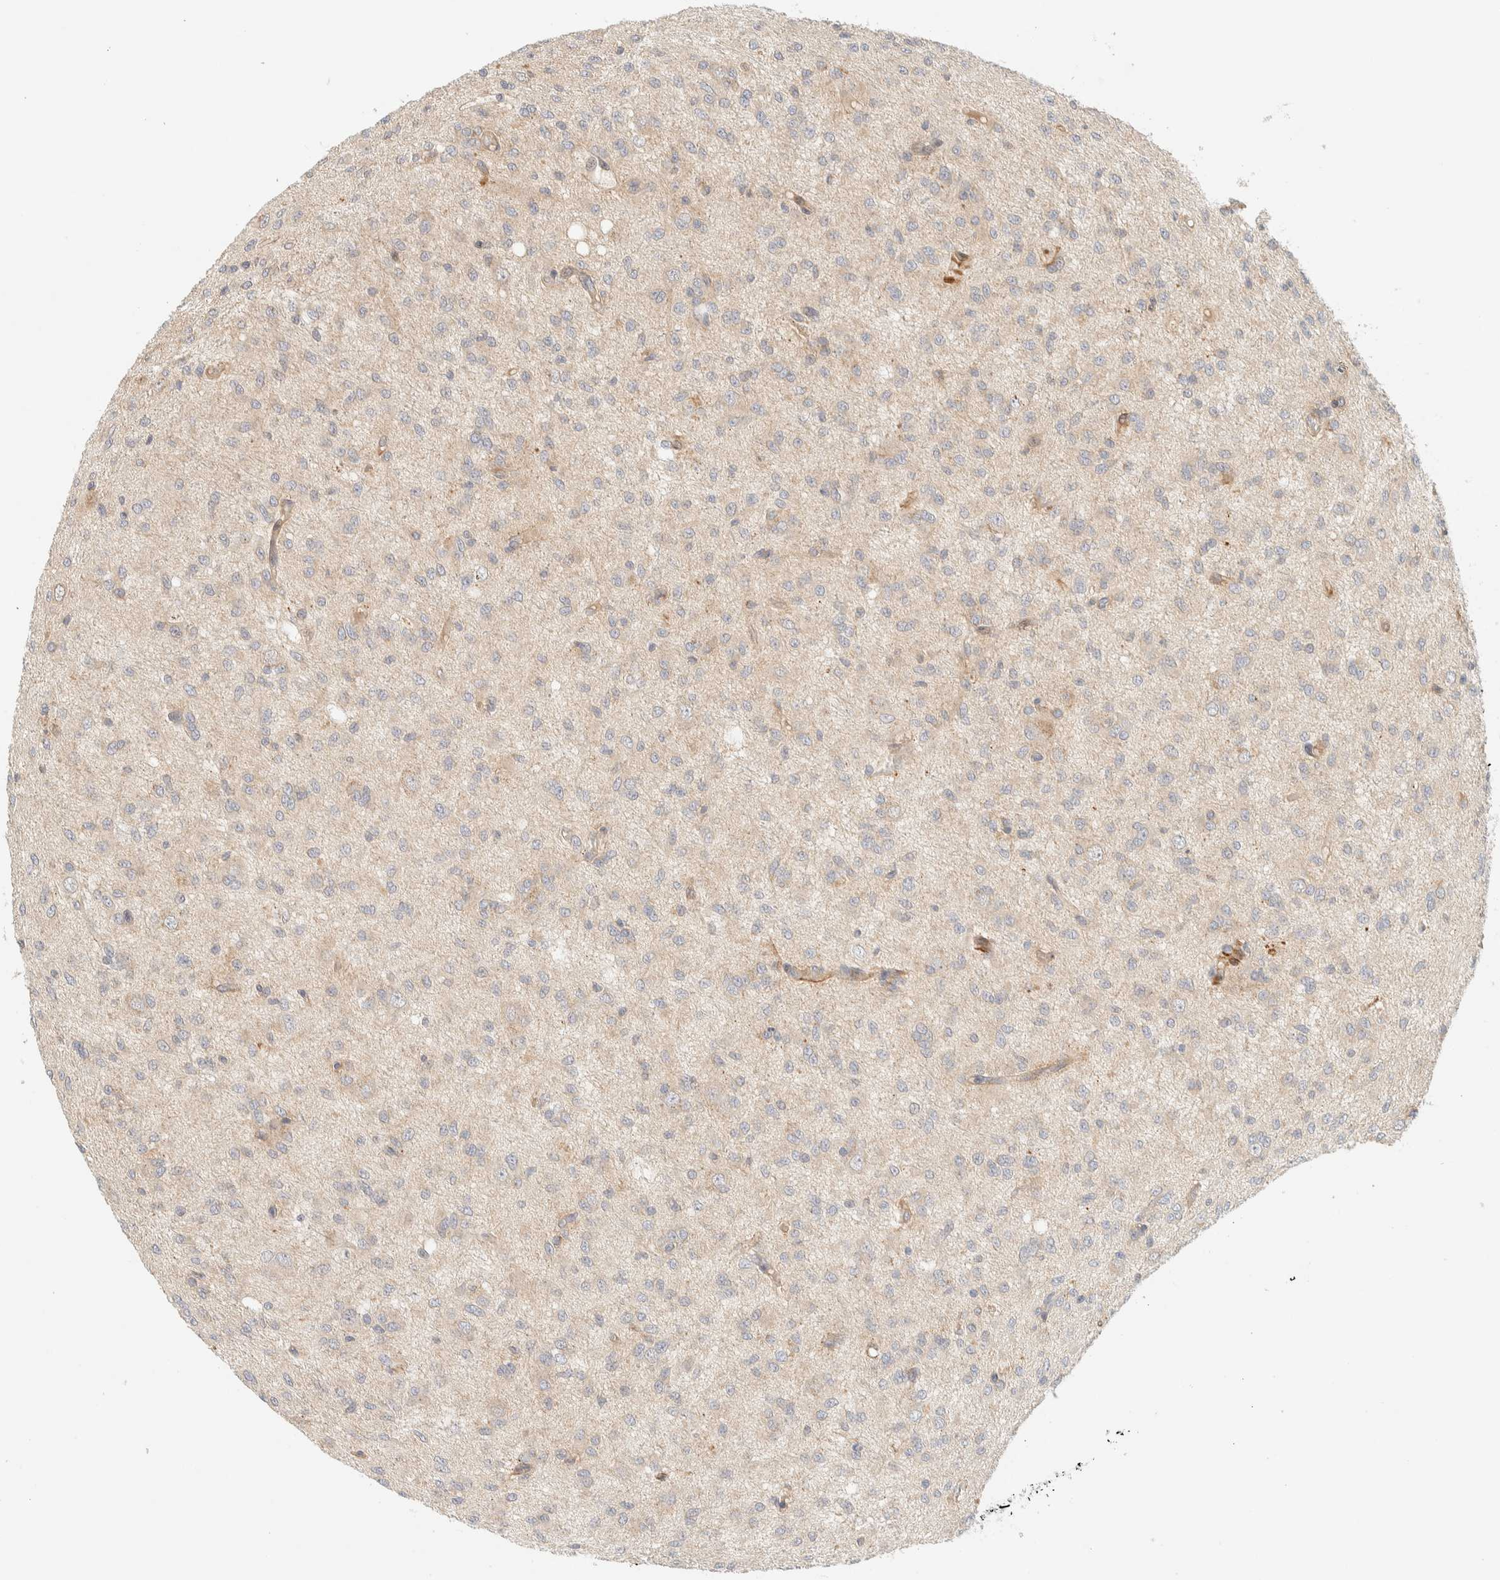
{"staining": {"intensity": "weak", "quantity": "<25%", "location": "cytoplasmic/membranous"}, "tissue": "glioma", "cell_type": "Tumor cells", "image_type": "cancer", "snomed": [{"axis": "morphology", "description": "Glioma, malignant, High grade"}, {"axis": "topography", "description": "Brain"}], "caption": "IHC micrograph of human malignant glioma (high-grade) stained for a protein (brown), which shows no positivity in tumor cells. (Brightfield microscopy of DAB immunohistochemistry (IHC) at high magnification).", "gene": "FAT1", "patient": {"sex": "female", "age": 59}}